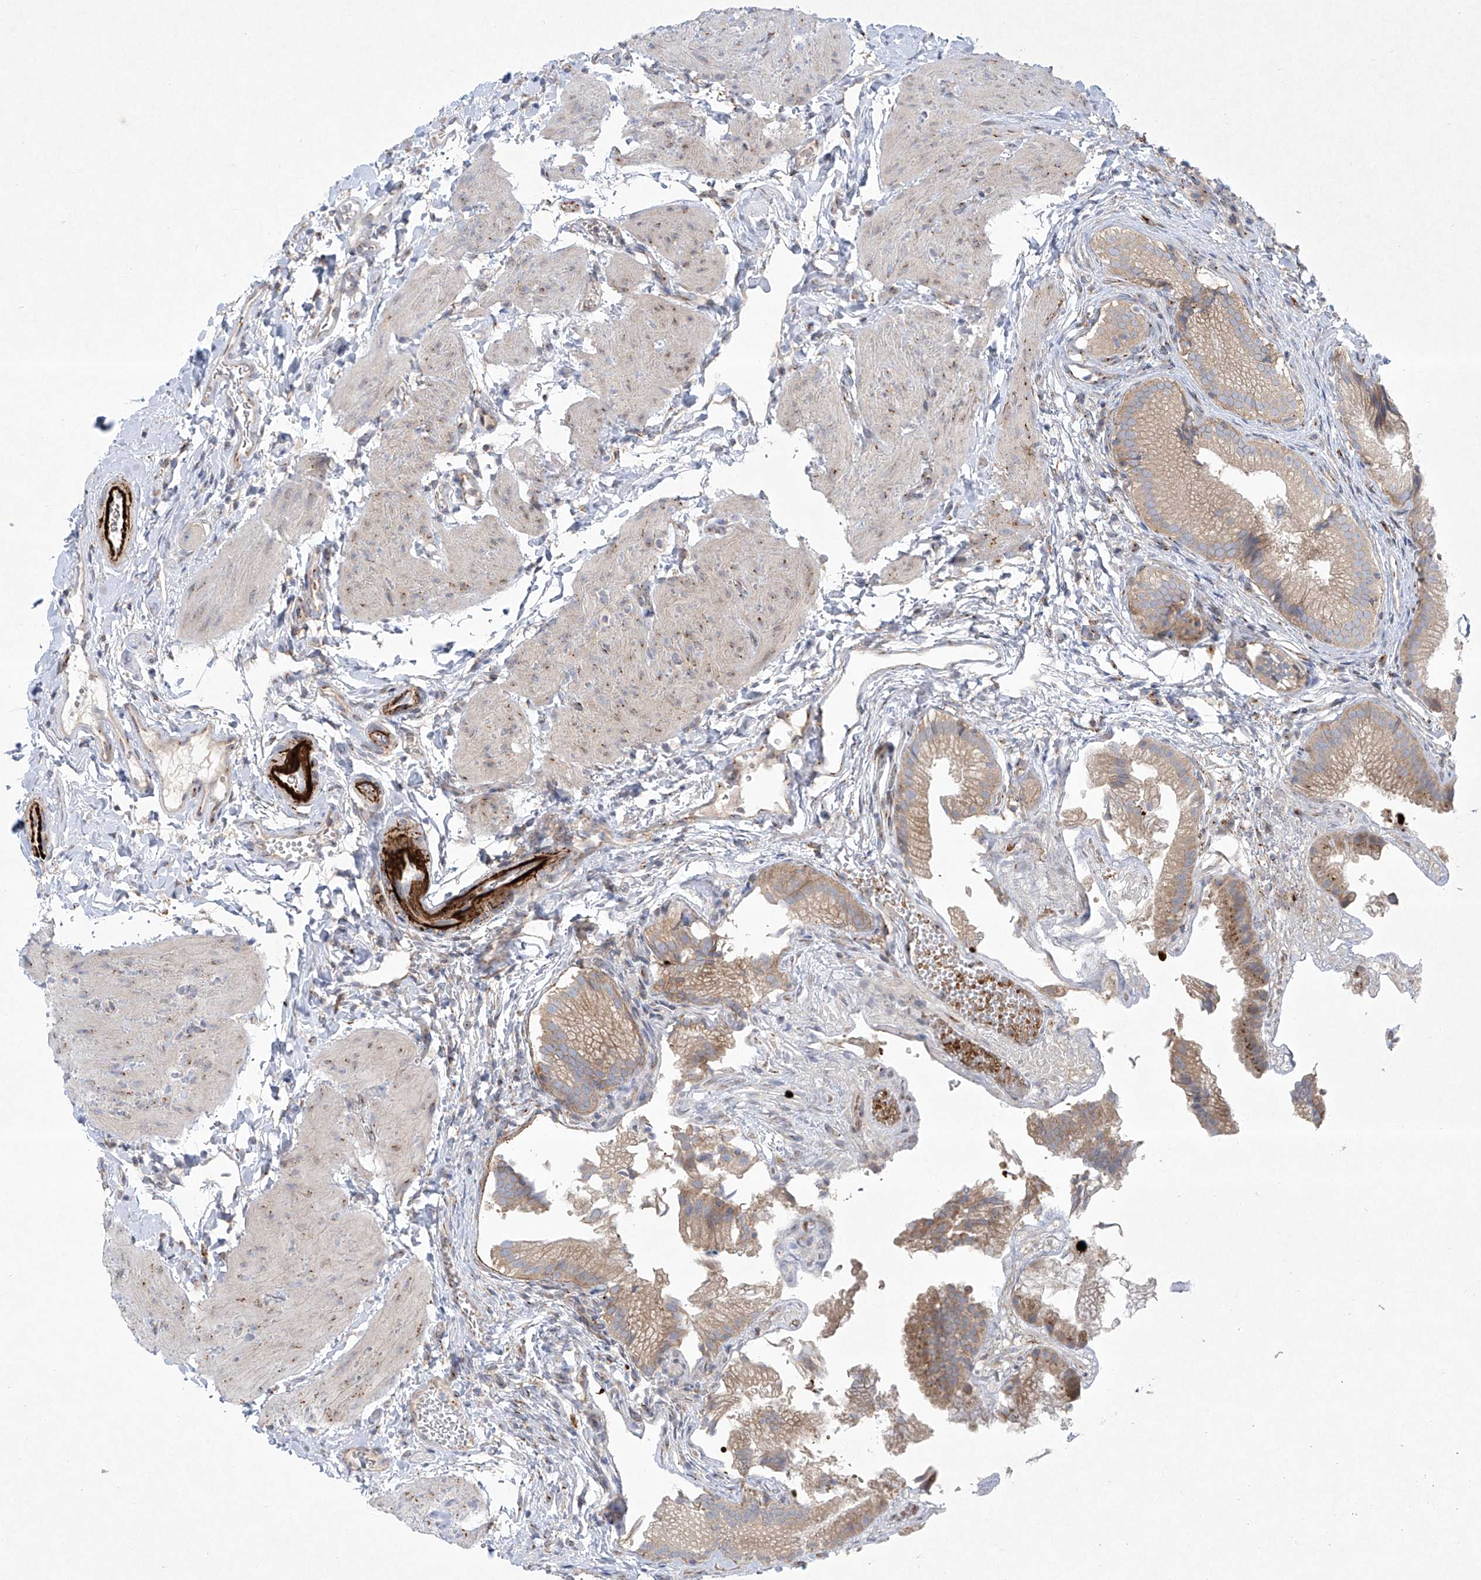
{"staining": {"intensity": "moderate", "quantity": ">75%", "location": "cytoplasmic/membranous"}, "tissue": "gallbladder", "cell_type": "Glandular cells", "image_type": "normal", "snomed": [{"axis": "morphology", "description": "Normal tissue, NOS"}, {"axis": "topography", "description": "Gallbladder"}], "caption": "Immunohistochemical staining of benign human gallbladder shows moderate cytoplasmic/membranous protein positivity in about >75% of glandular cells.", "gene": "TJAP1", "patient": {"sex": "female", "age": 30}}